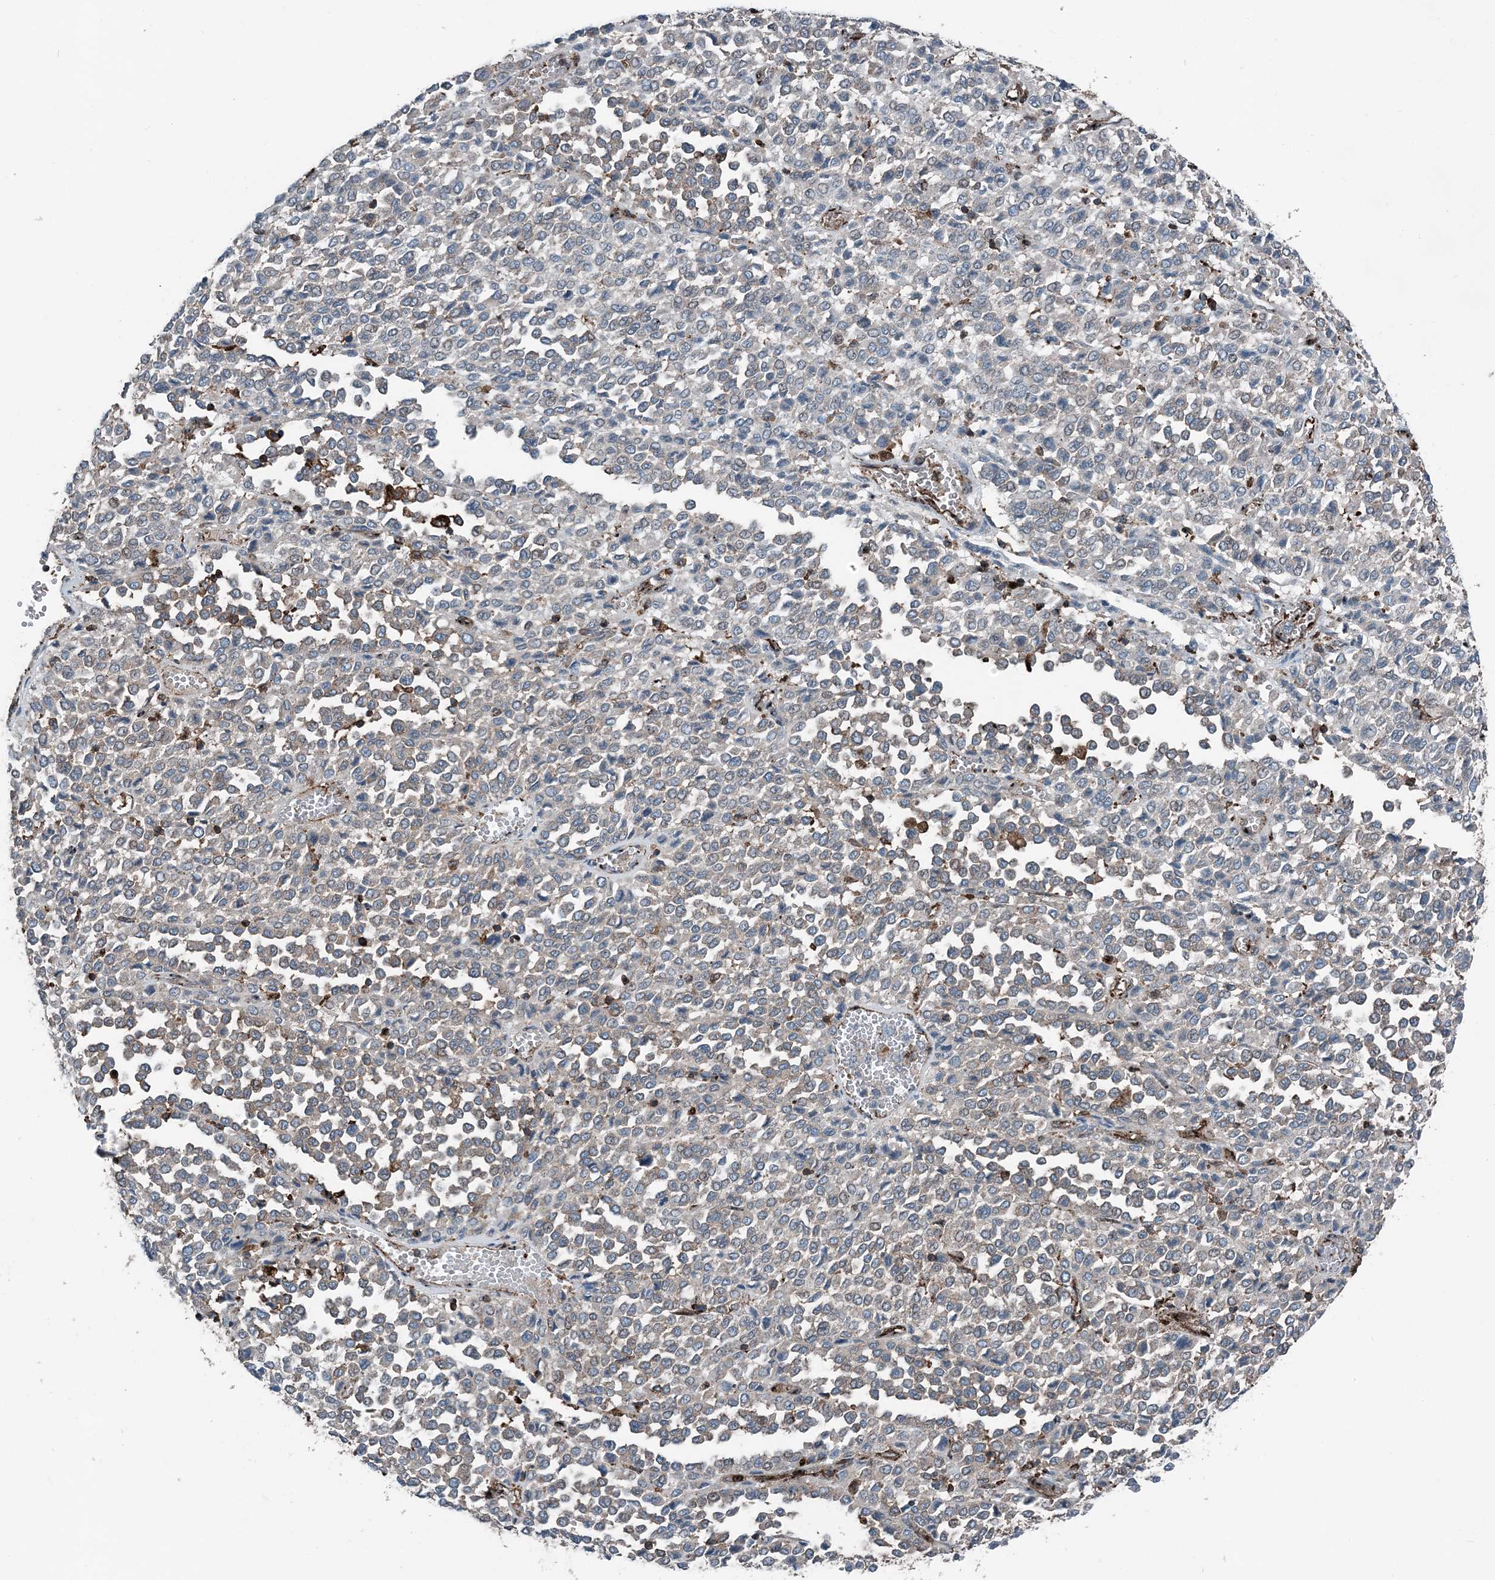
{"staining": {"intensity": "negative", "quantity": "none", "location": "none"}, "tissue": "melanoma", "cell_type": "Tumor cells", "image_type": "cancer", "snomed": [{"axis": "morphology", "description": "Malignant melanoma, Metastatic site"}, {"axis": "topography", "description": "Pancreas"}], "caption": "A micrograph of melanoma stained for a protein demonstrates no brown staining in tumor cells.", "gene": "CFL1", "patient": {"sex": "female", "age": 30}}